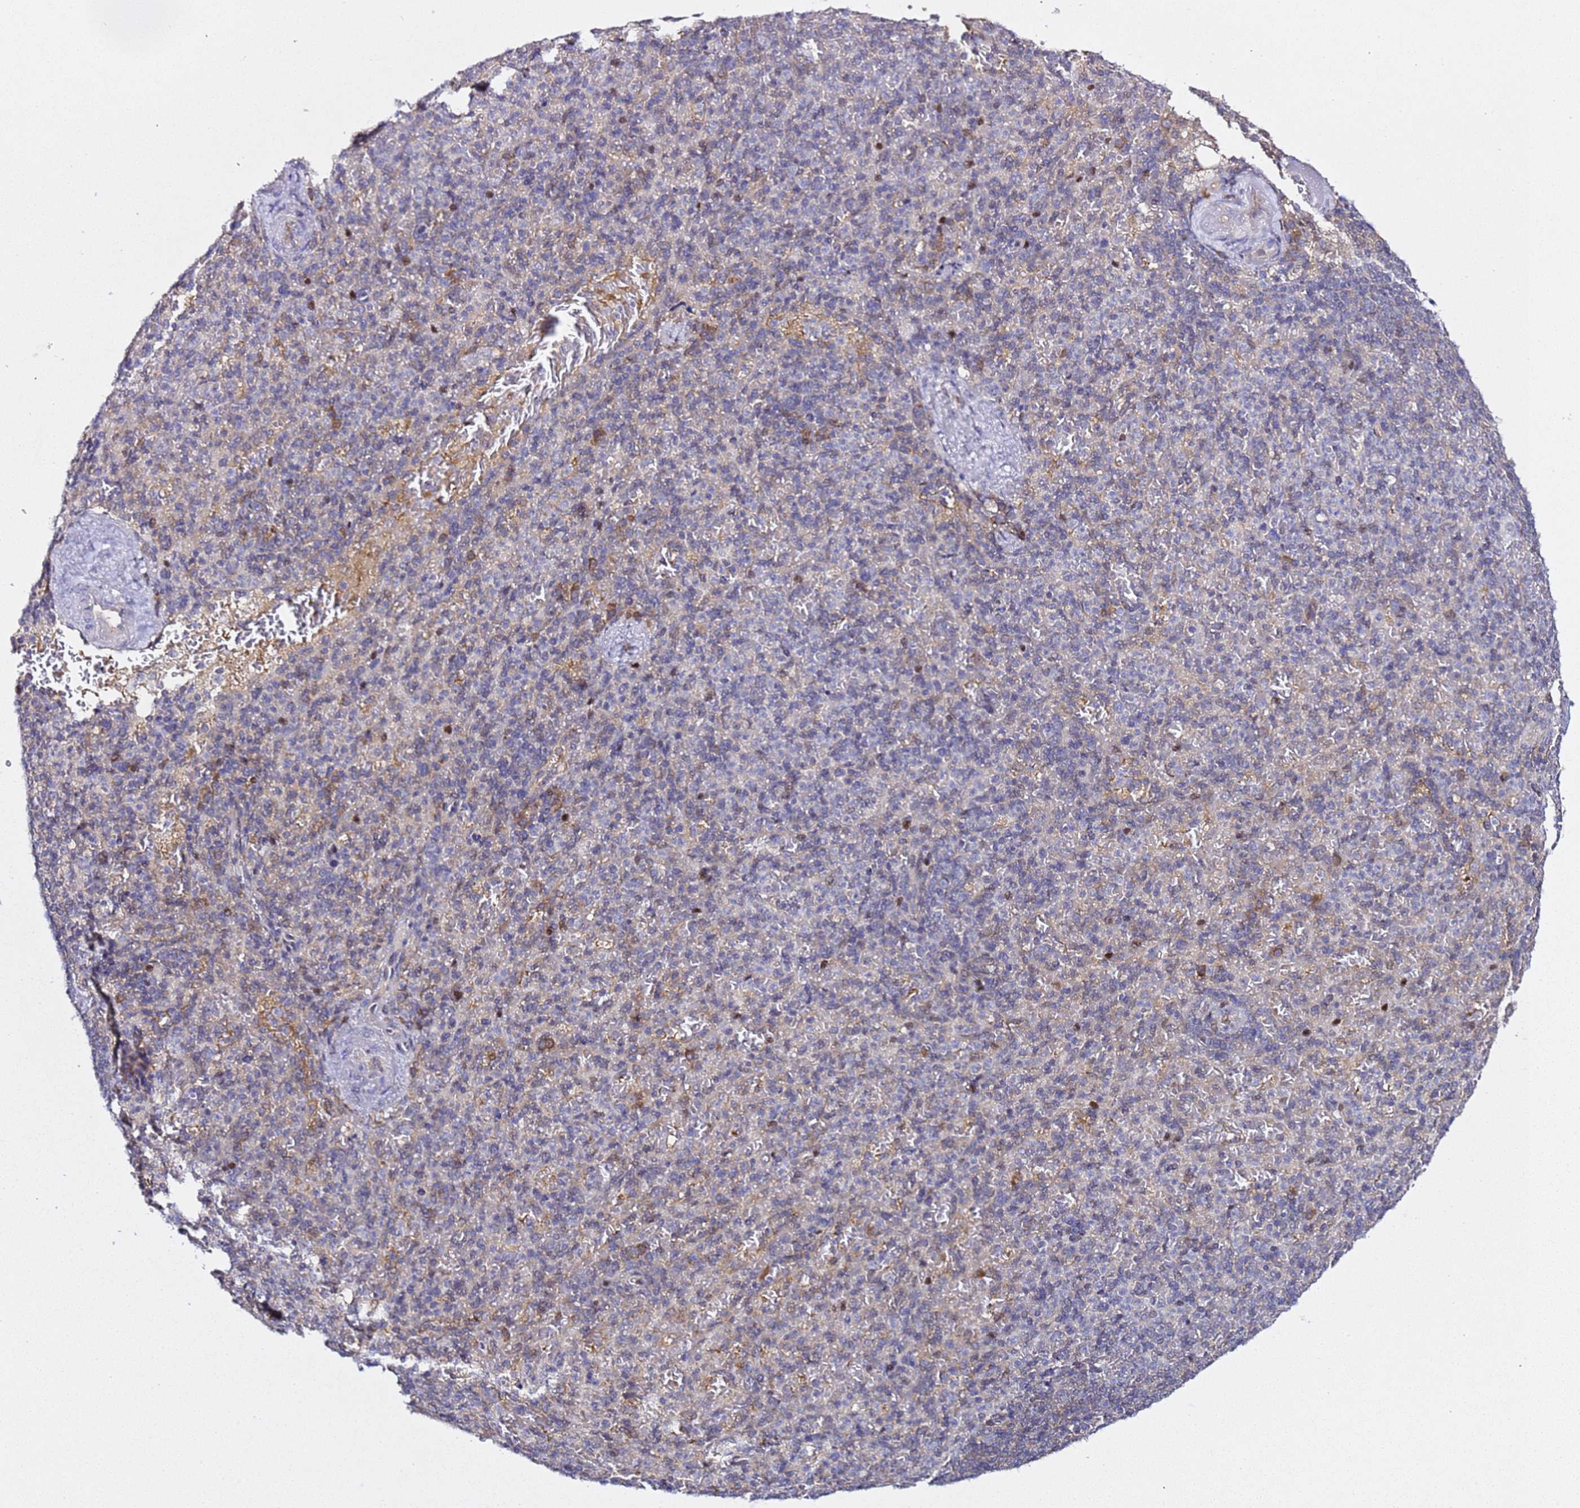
{"staining": {"intensity": "negative", "quantity": "none", "location": "none"}, "tissue": "spleen", "cell_type": "Cells in red pulp", "image_type": "normal", "snomed": [{"axis": "morphology", "description": "Normal tissue, NOS"}, {"axis": "topography", "description": "Spleen"}], "caption": "The image demonstrates no significant positivity in cells in red pulp of spleen. Brightfield microscopy of IHC stained with DAB (brown) and hematoxylin (blue), captured at high magnification.", "gene": "ALG3", "patient": {"sex": "female", "age": 74}}